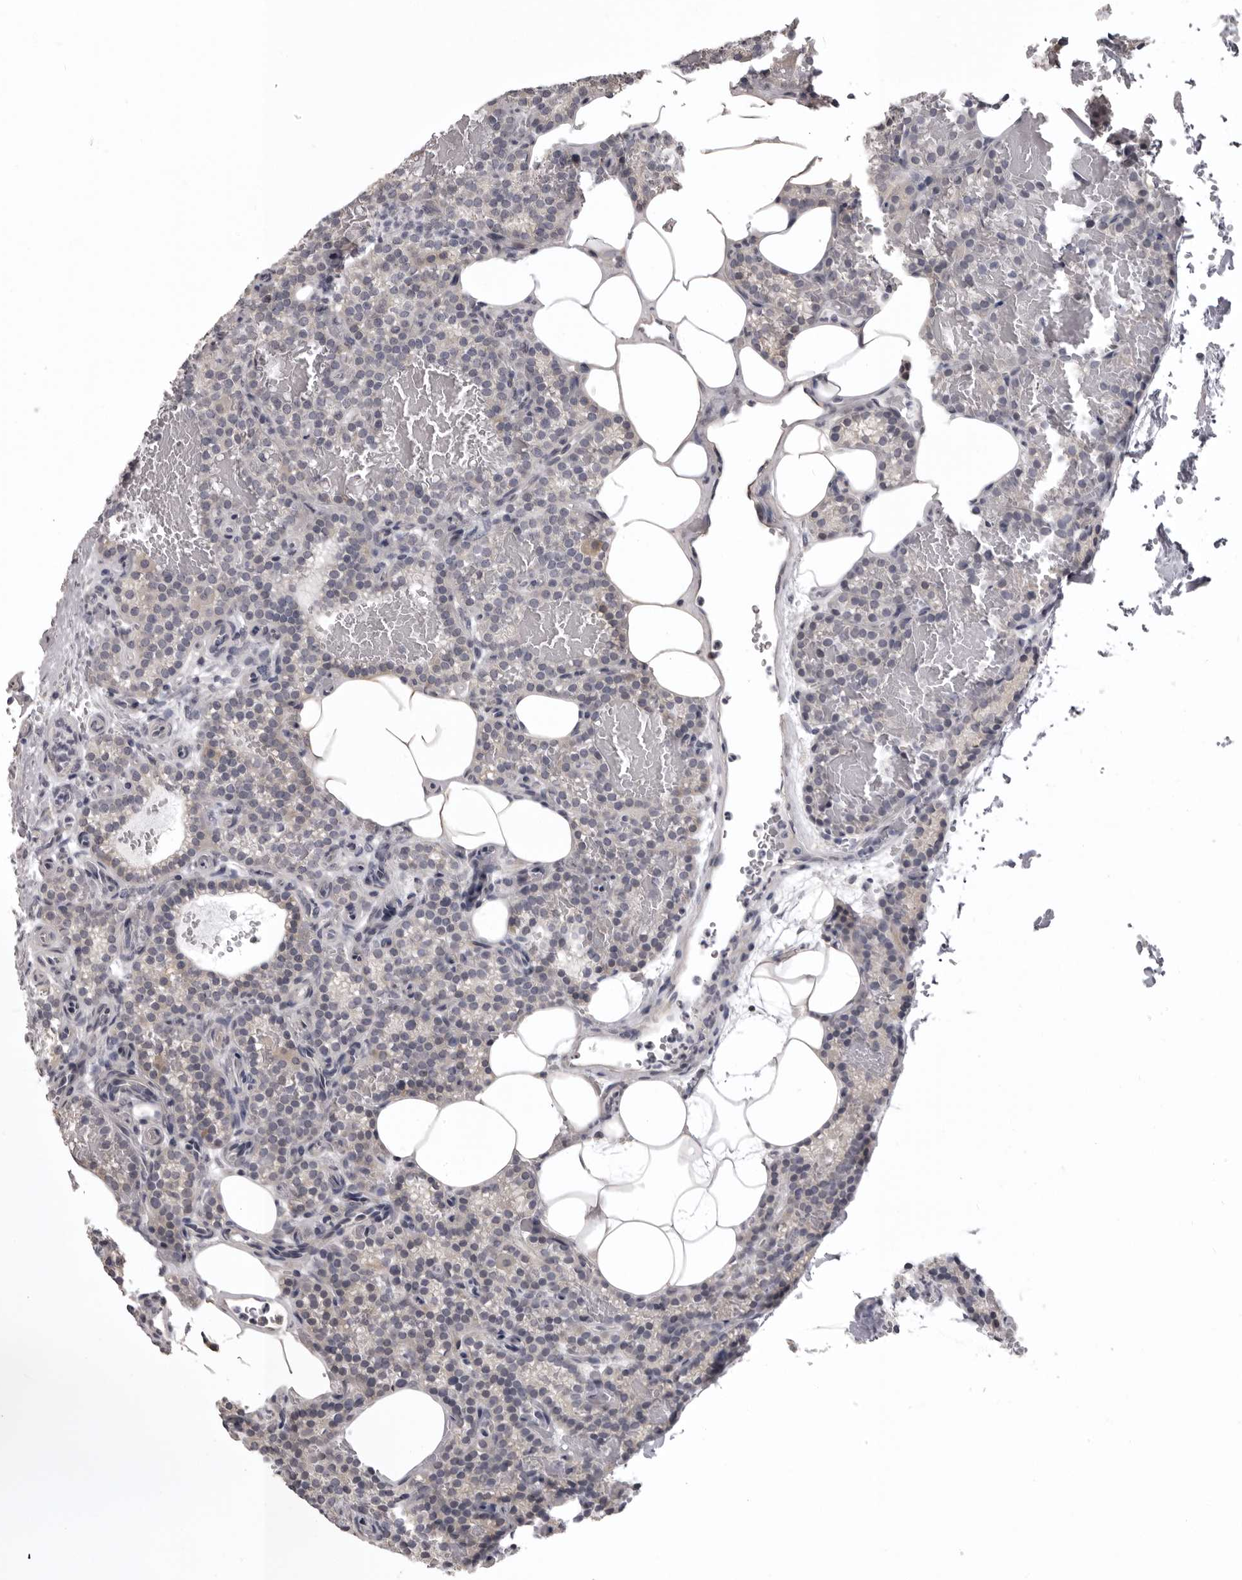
{"staining": {"intensity": "negative", "quantity": "none", "location": "none"}, "tissue": "parathyroid gland", "cell_type": "Glandular cells", "image_type": "normal", "snomed": [{"axis": "morphology", "description": "Normal tissue, NOS"}, {"axis": "topography", "description": "Parathyroid gland"}], "caption": "The histopathology image displays no staining of glandular cells in unremarkable parathyroid gland. Brightfield microscopy of IHC stained with DAB (3,3'-diaminobenzidine) (brown) and hematoxylin (blue), captured at high magnification.", "gene": "NCEH1", "patient": {"sex": "male", "age": 58}}